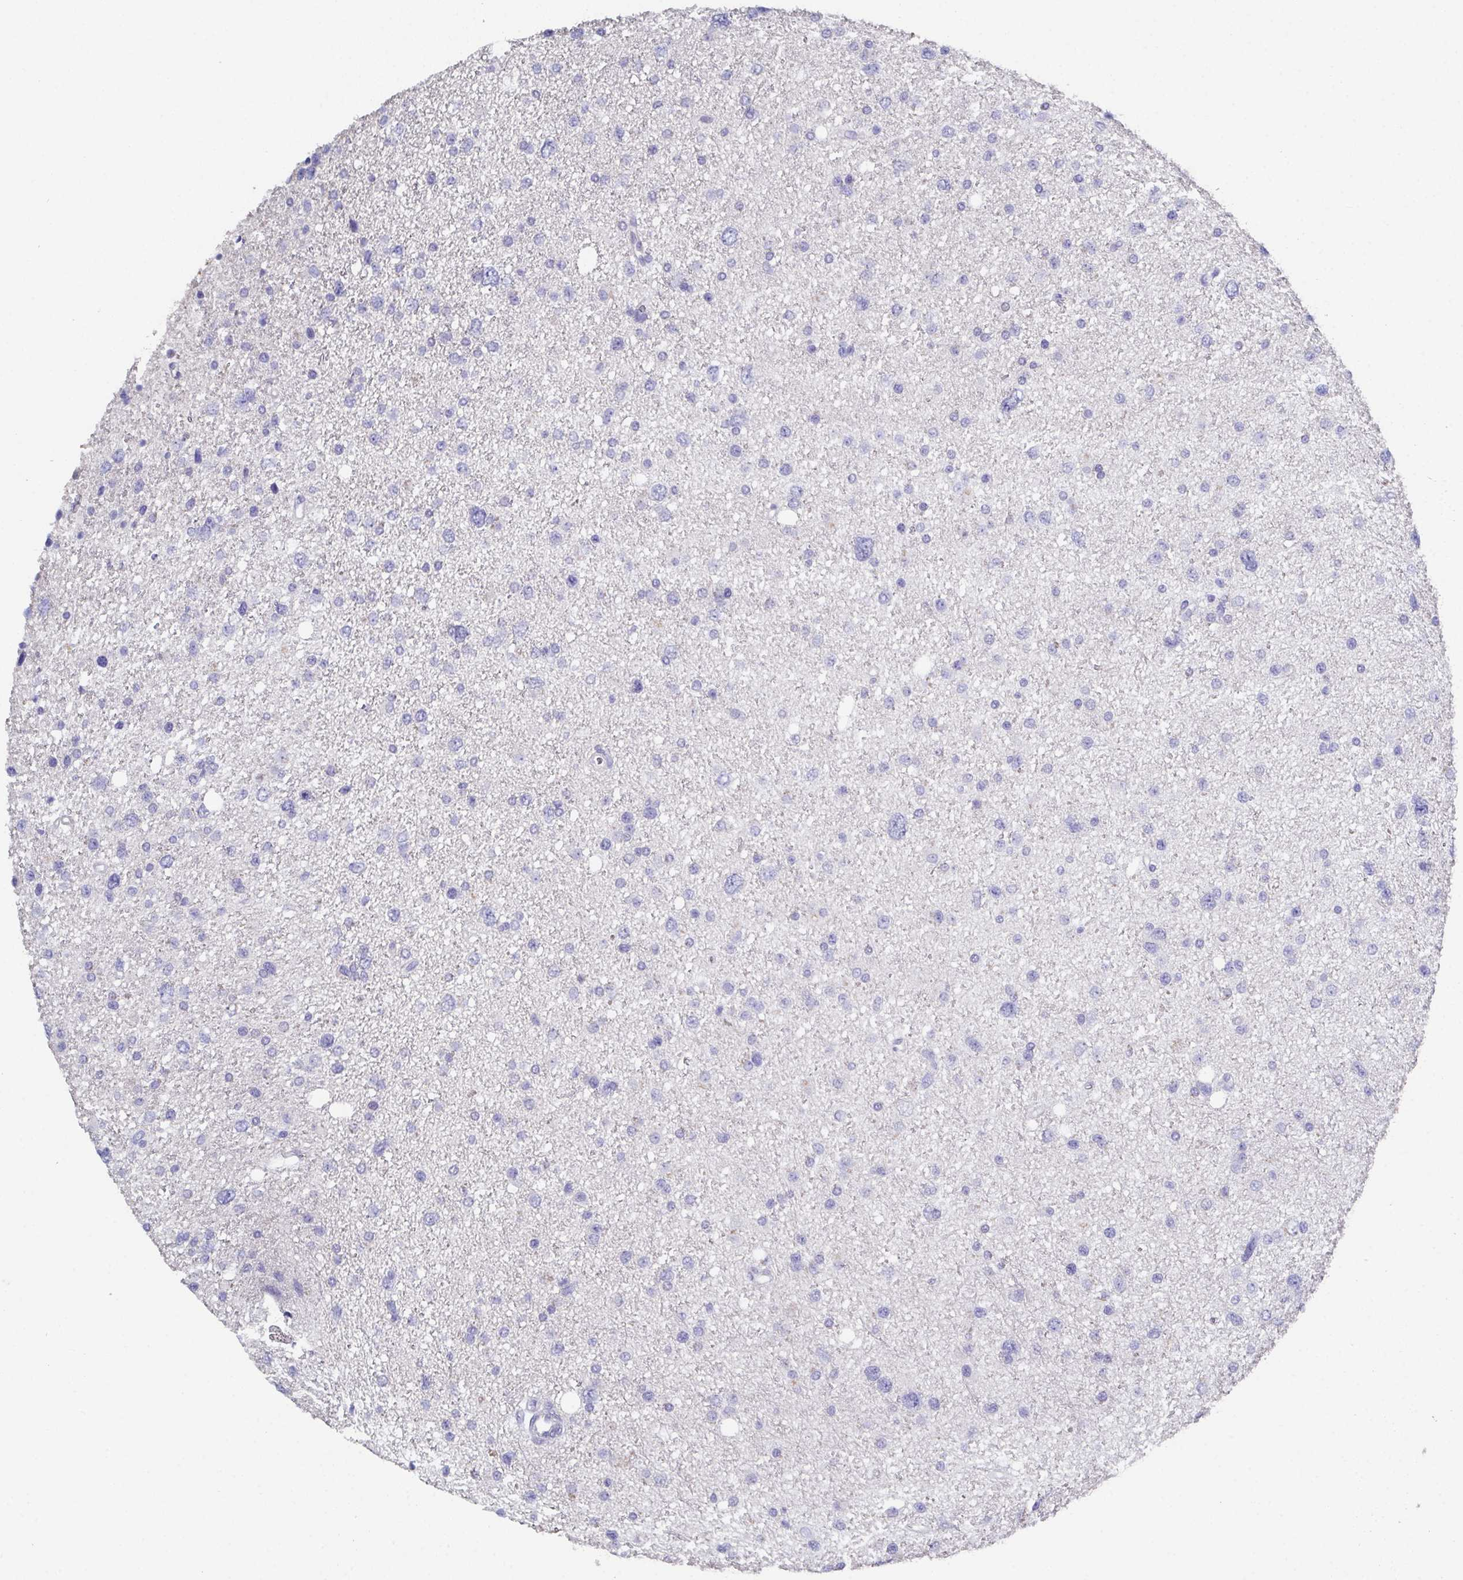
{"staining": {"intensity": "negative", "quantity": "none", "location": "none"}, "tissue": "glioma", "cell_type": "Tumor cells", "image_type": "cancer", "snomed": [{"axis": "morphology", "description": "Glioma, malignant, Low grade"}, {"axis": "topography", "description": "Brain"}], "caption": "Photomicrograph shows no protein staining in tumor cells of glioma tissue. (DAB (3,3'-diaminobenzidine) immunohistochemistry (IHC) visualized using brightfield microscopy, high magnification).", "gene": "SSC4D", "patient": {"sex": "female", "age": 55}}